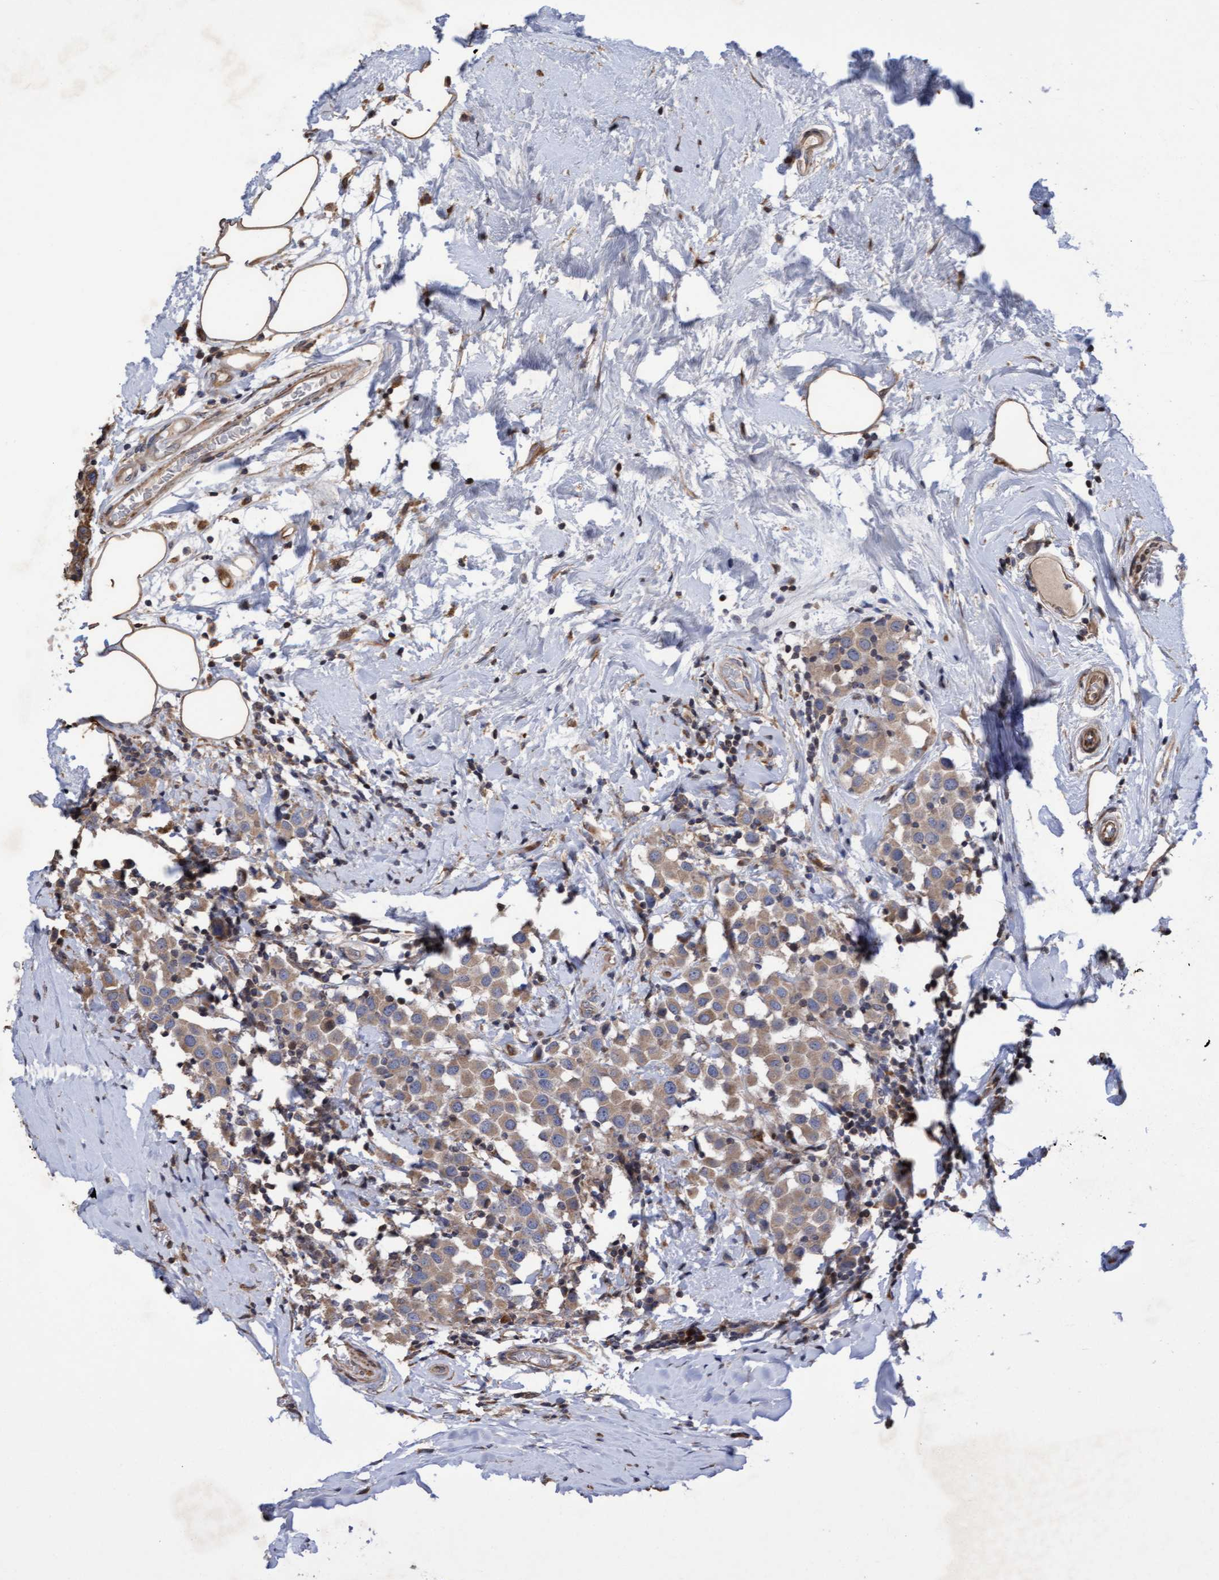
{"staining": {"intensity": "moderate", "quantity": ">75%", "location": "cytoplasmic/membranous"}, "tissue": "breast cancer", "cell_type": "Tumor cells", "image_type": "cancer", "snomed": [{"axis": "morphology", "description": "Duct carcinoma"}, {"axis": "topography", "description": "Breast"}], "caption": "Immunohistochemistry (IHC) staining of invasive ductal carcinoma (breast), which demonstrates medium levels of moderate cytoplasmic/membranous staining in about >75% of tumor cells indicating moderate cytoplasmic/membranous protein expression. The staining was performed using DAB (brown) for protein detection and nuclei were counterstained in hematoxylin (blue).", "gene": "ELP5", "patient": {"sex": "female", "age": 61}}